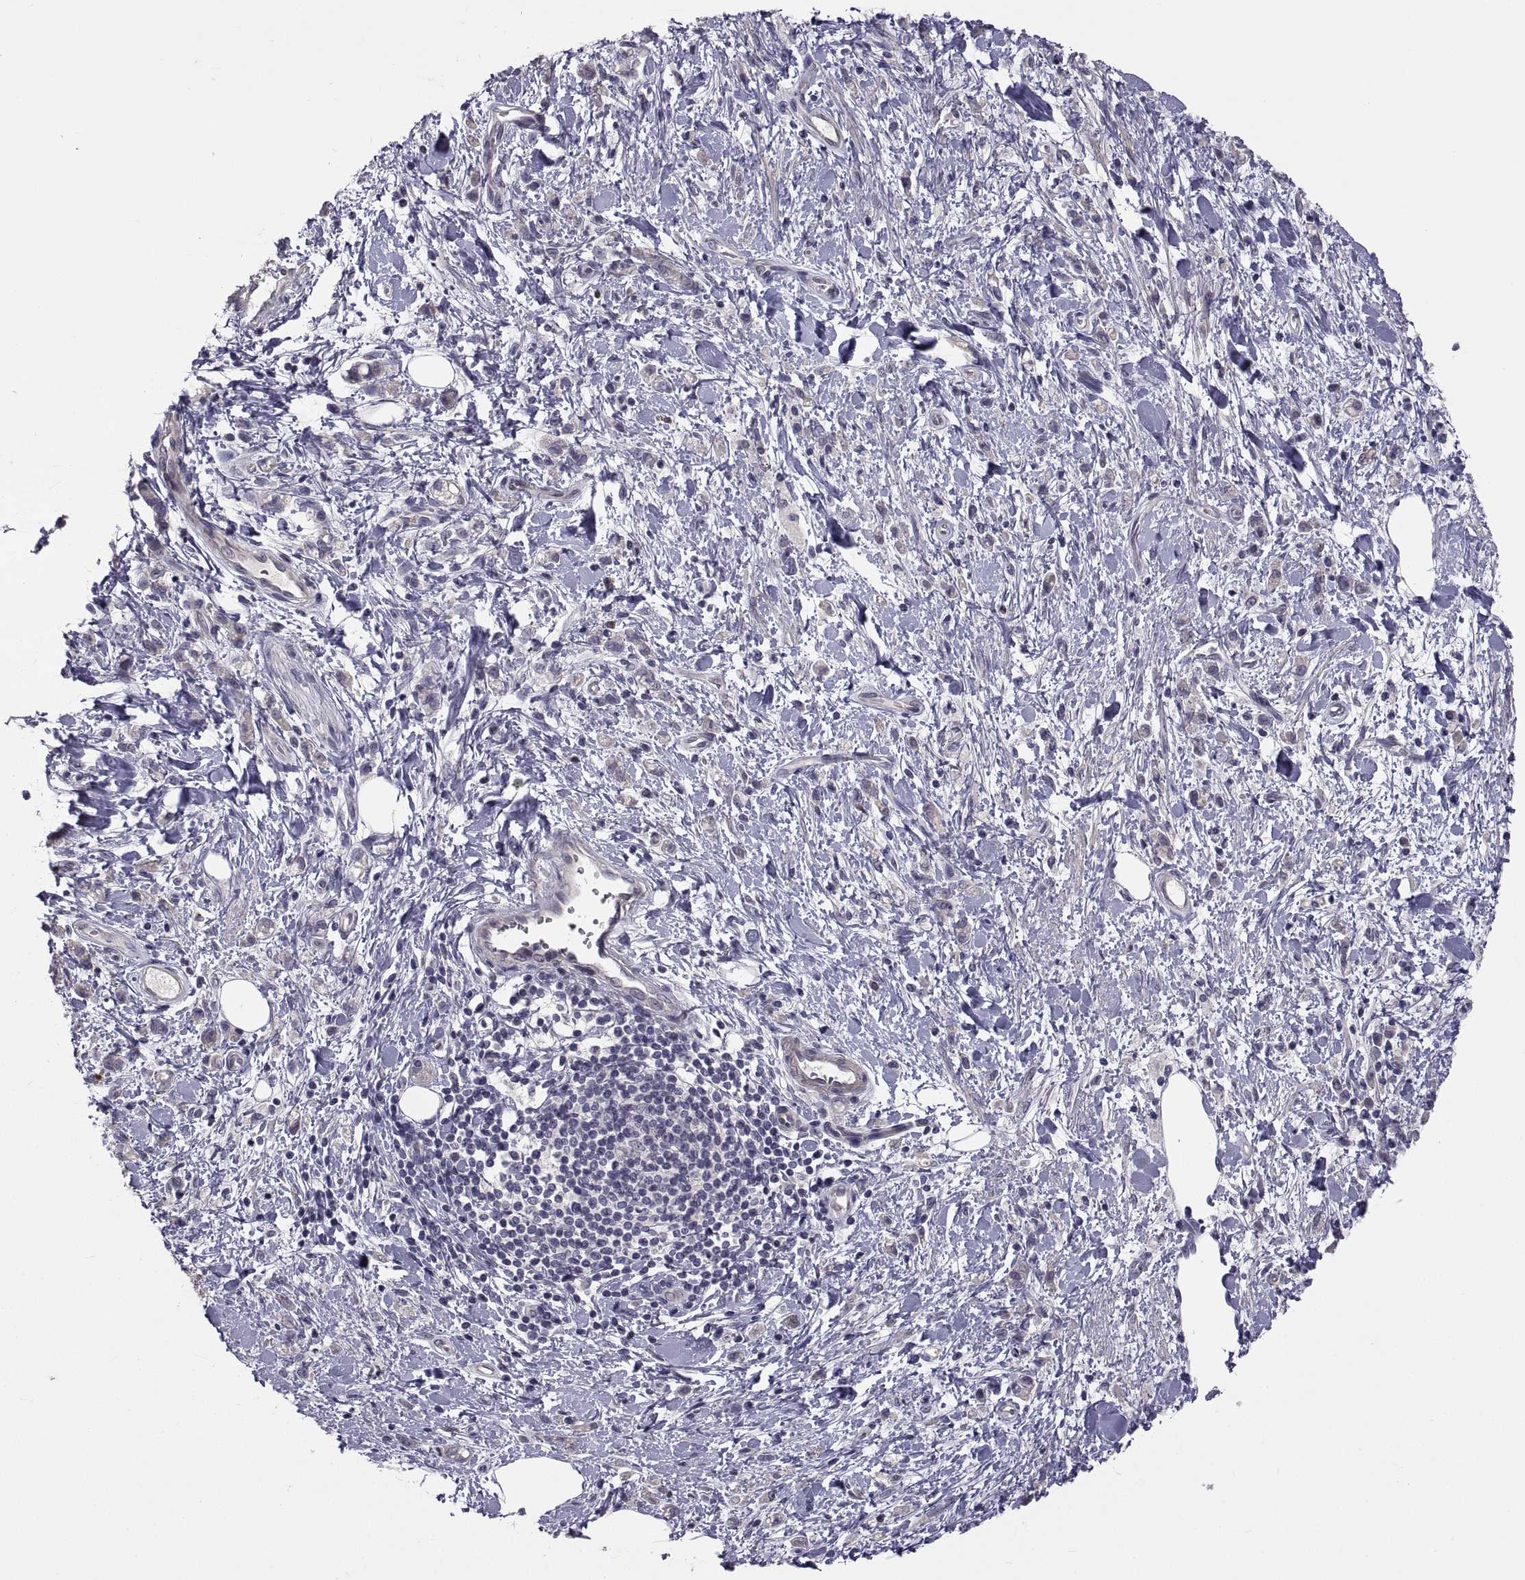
{"staining": {"intensity": "negative", "quantity": "none", "location": "none"}, "tissue": "stomach cancer", "cell_type": "Tumor cells", "image_type": "cancer", "snomed": [{"axis": "morphology", "description": "Adenocarcinoma, NOS"}, {"axis": "topography", "description": "Stomach"}], "caption": "Tumor cells are negative for protein expression in human stomach adenocarcinoma.", "gene": "NPTX2", "patient": {"sex": "male", "age": 77}}